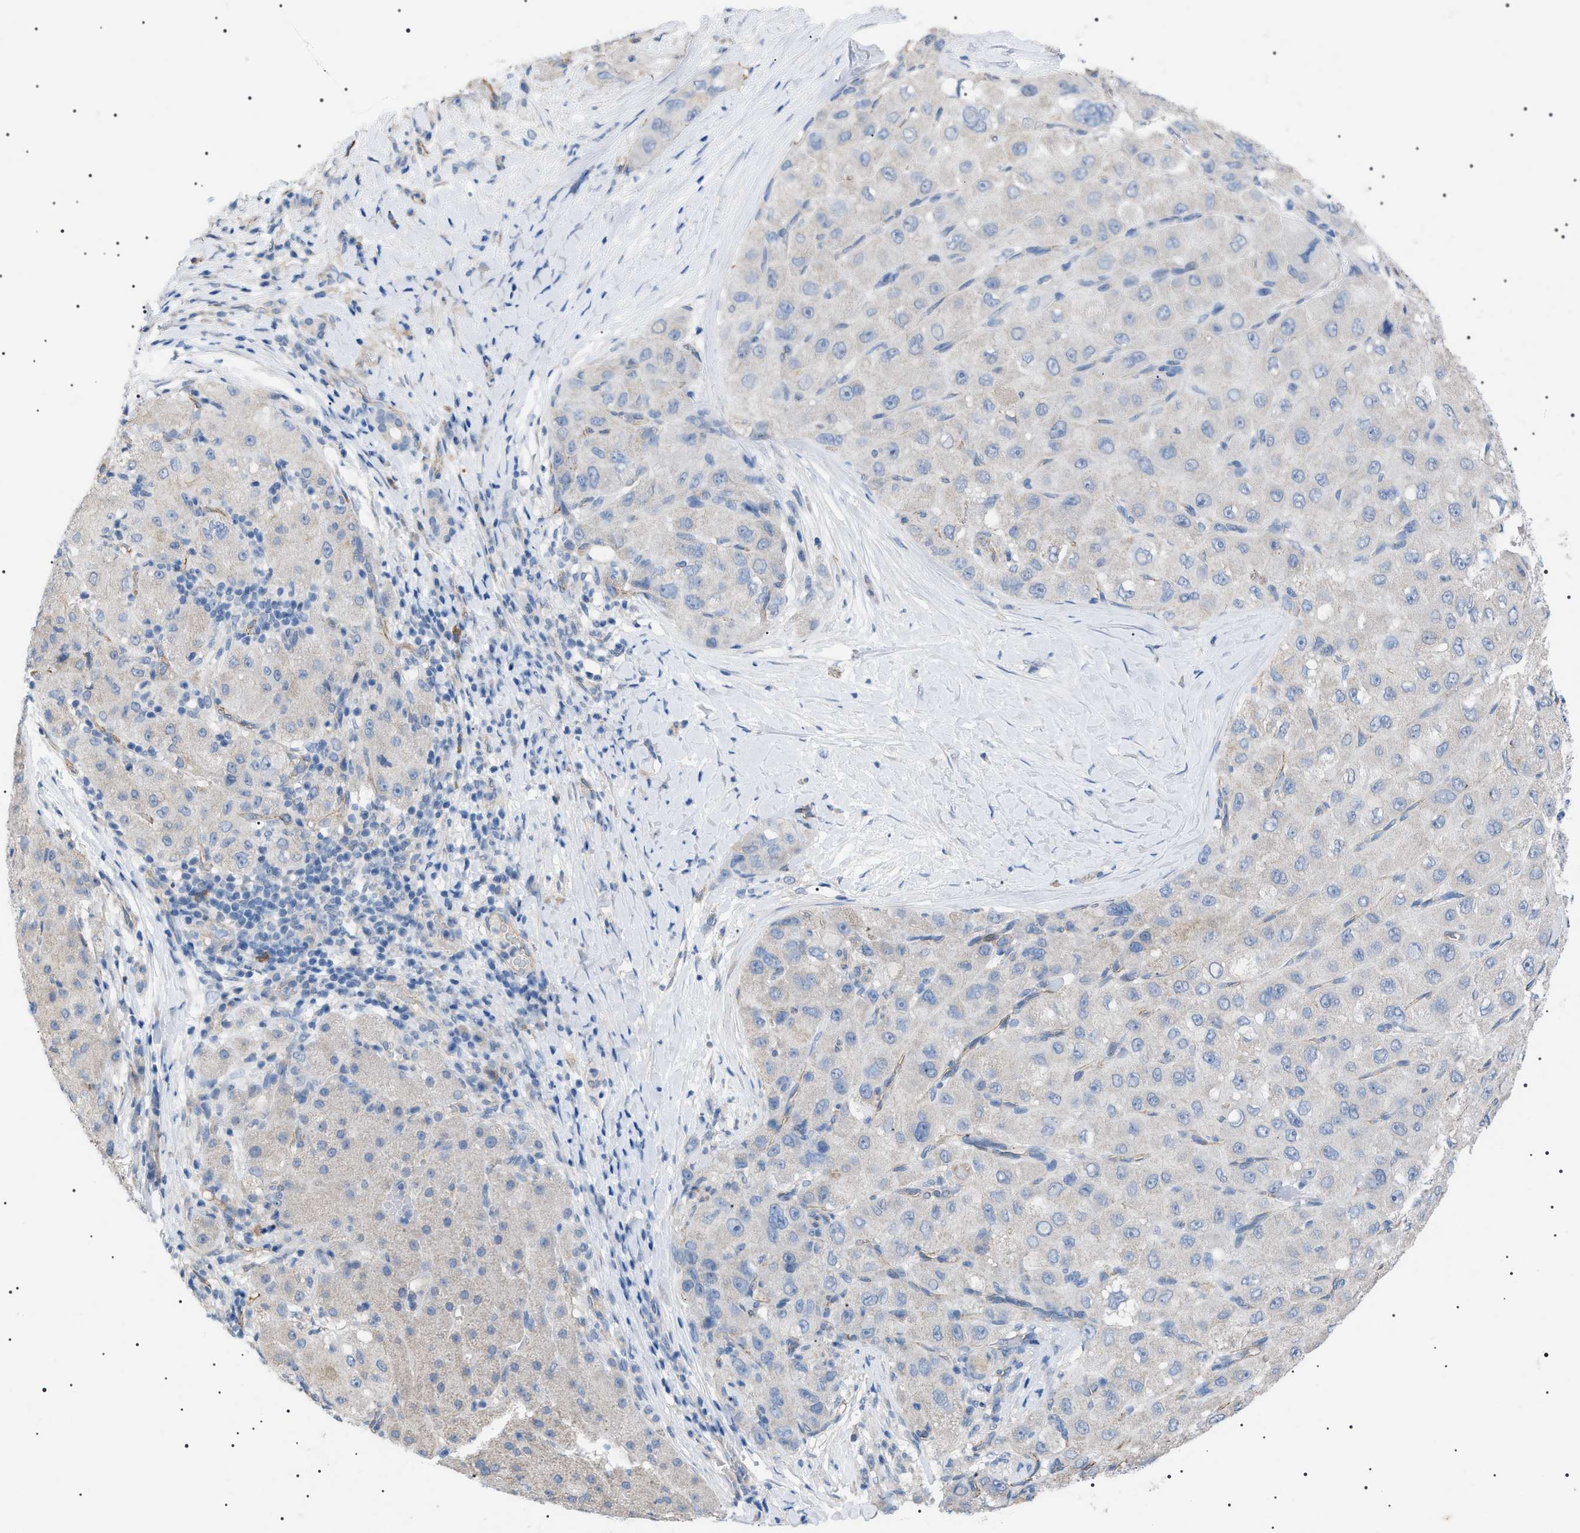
{"staining": {"intensity": "negative", "quantity": "none", "location": "none"}, "tissue": "liver cancer", "cell_type": "Tumor cells", "image_type": "cancer", "snomed": [{"axis": "morphology", "description": "Carcinoma, Hepatocellular, NOS"}, {"axis": "topography", "description": "Liver"}], "caption": "The photomicrograph exhibits no staining of tumor cells in liver hepatocellular carcinoma.", "gene": "ADAMTS1", "patient": {"sex": "male", "age": 80}}